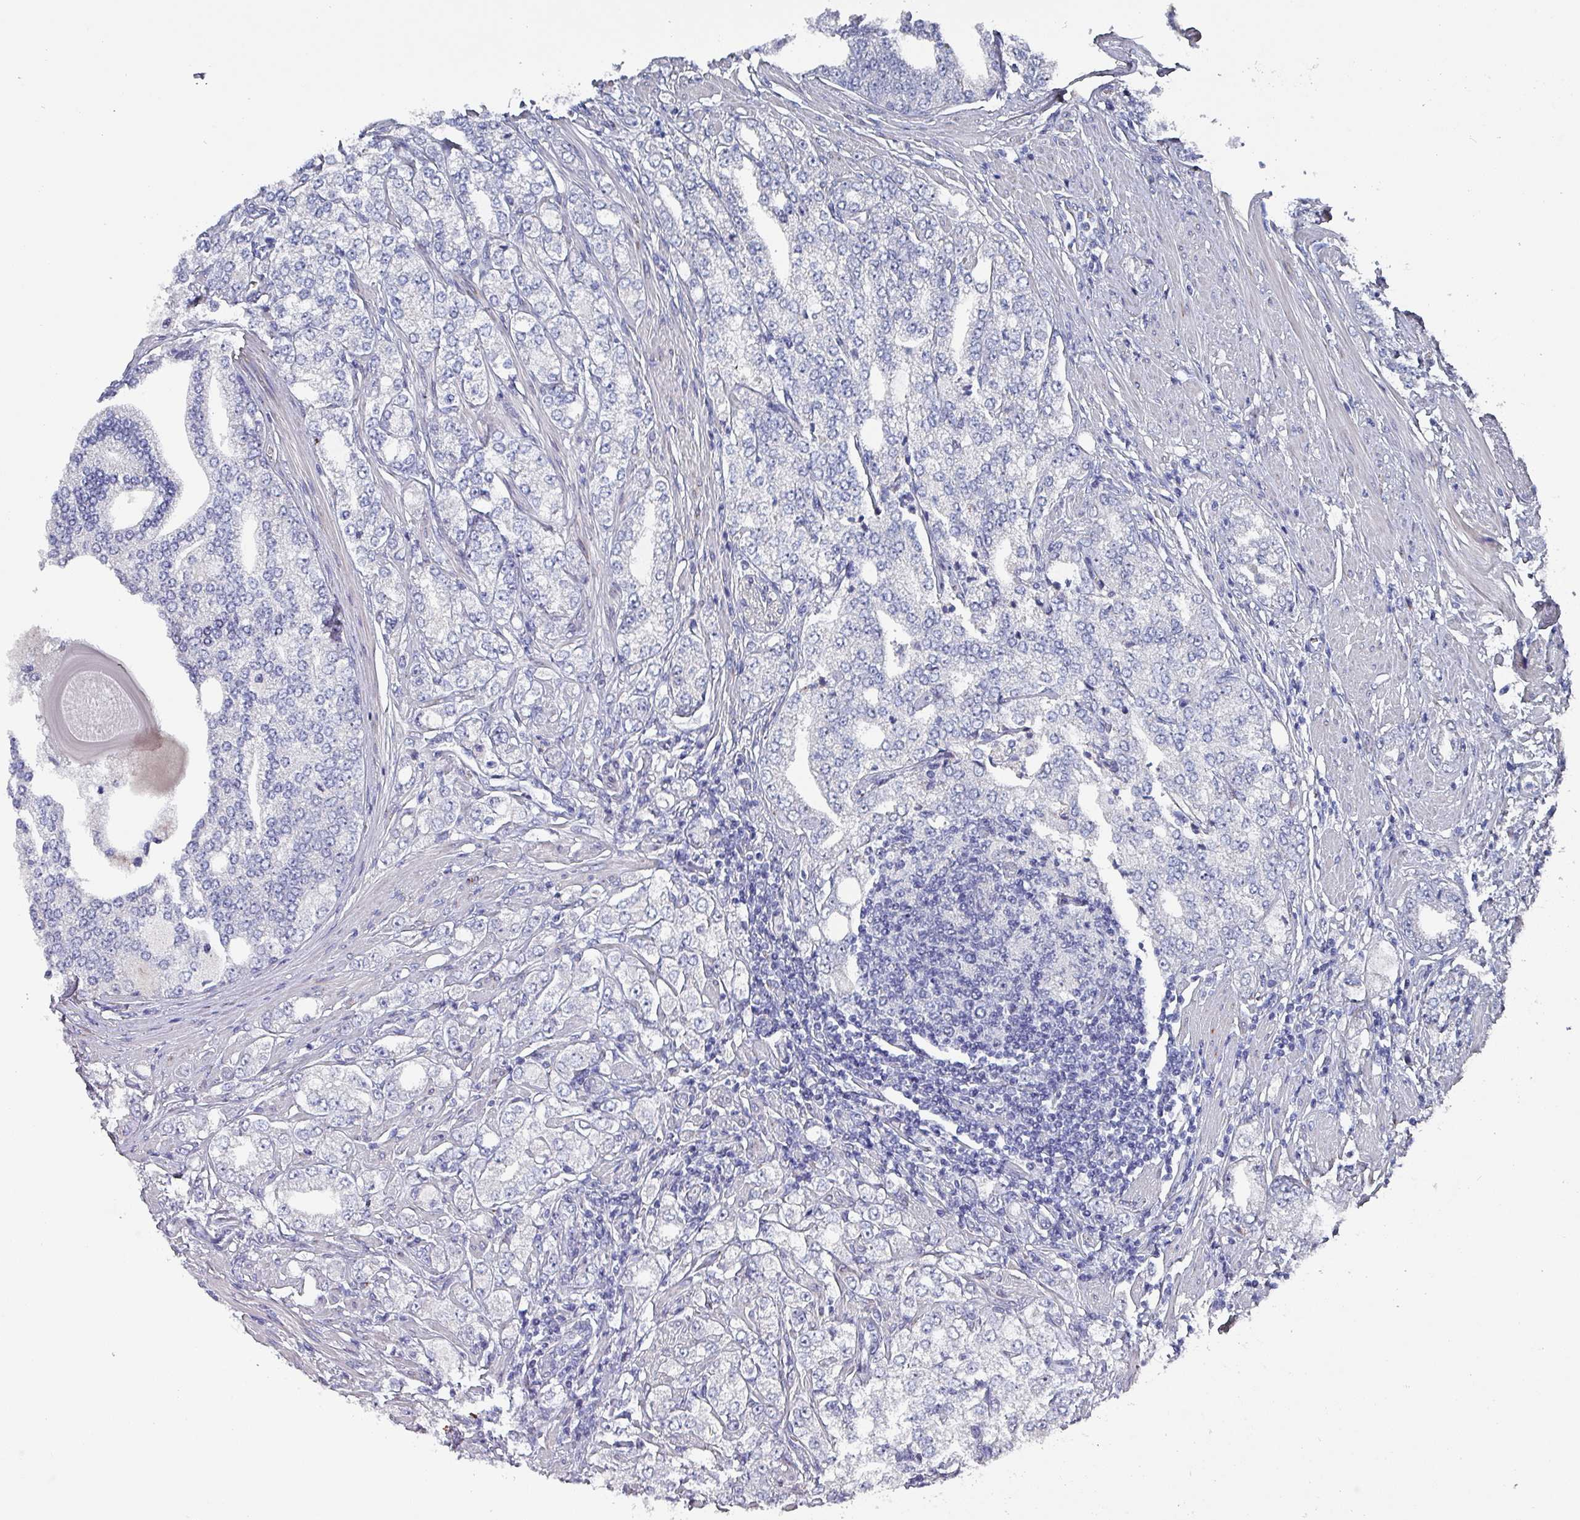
{"staining": {"intensity": "negative", "quantity": "none", "location": "none"}, "tissue": "prostate cancer", "cell_type": "Tumor cells", "image_type": "cancer", "snomed": [{"axis": "morphology", "description": "Adenocarcinoma, High grade"}, {"axis": "topography", "description": "Prostate"}], "caption": "IHC of human prostate cancer (adenocarcinoma (high-grade)) exhibits no expression in tumor cells.", "gene": "DRD5", "patient": {"sex": "male", "age": 64}}